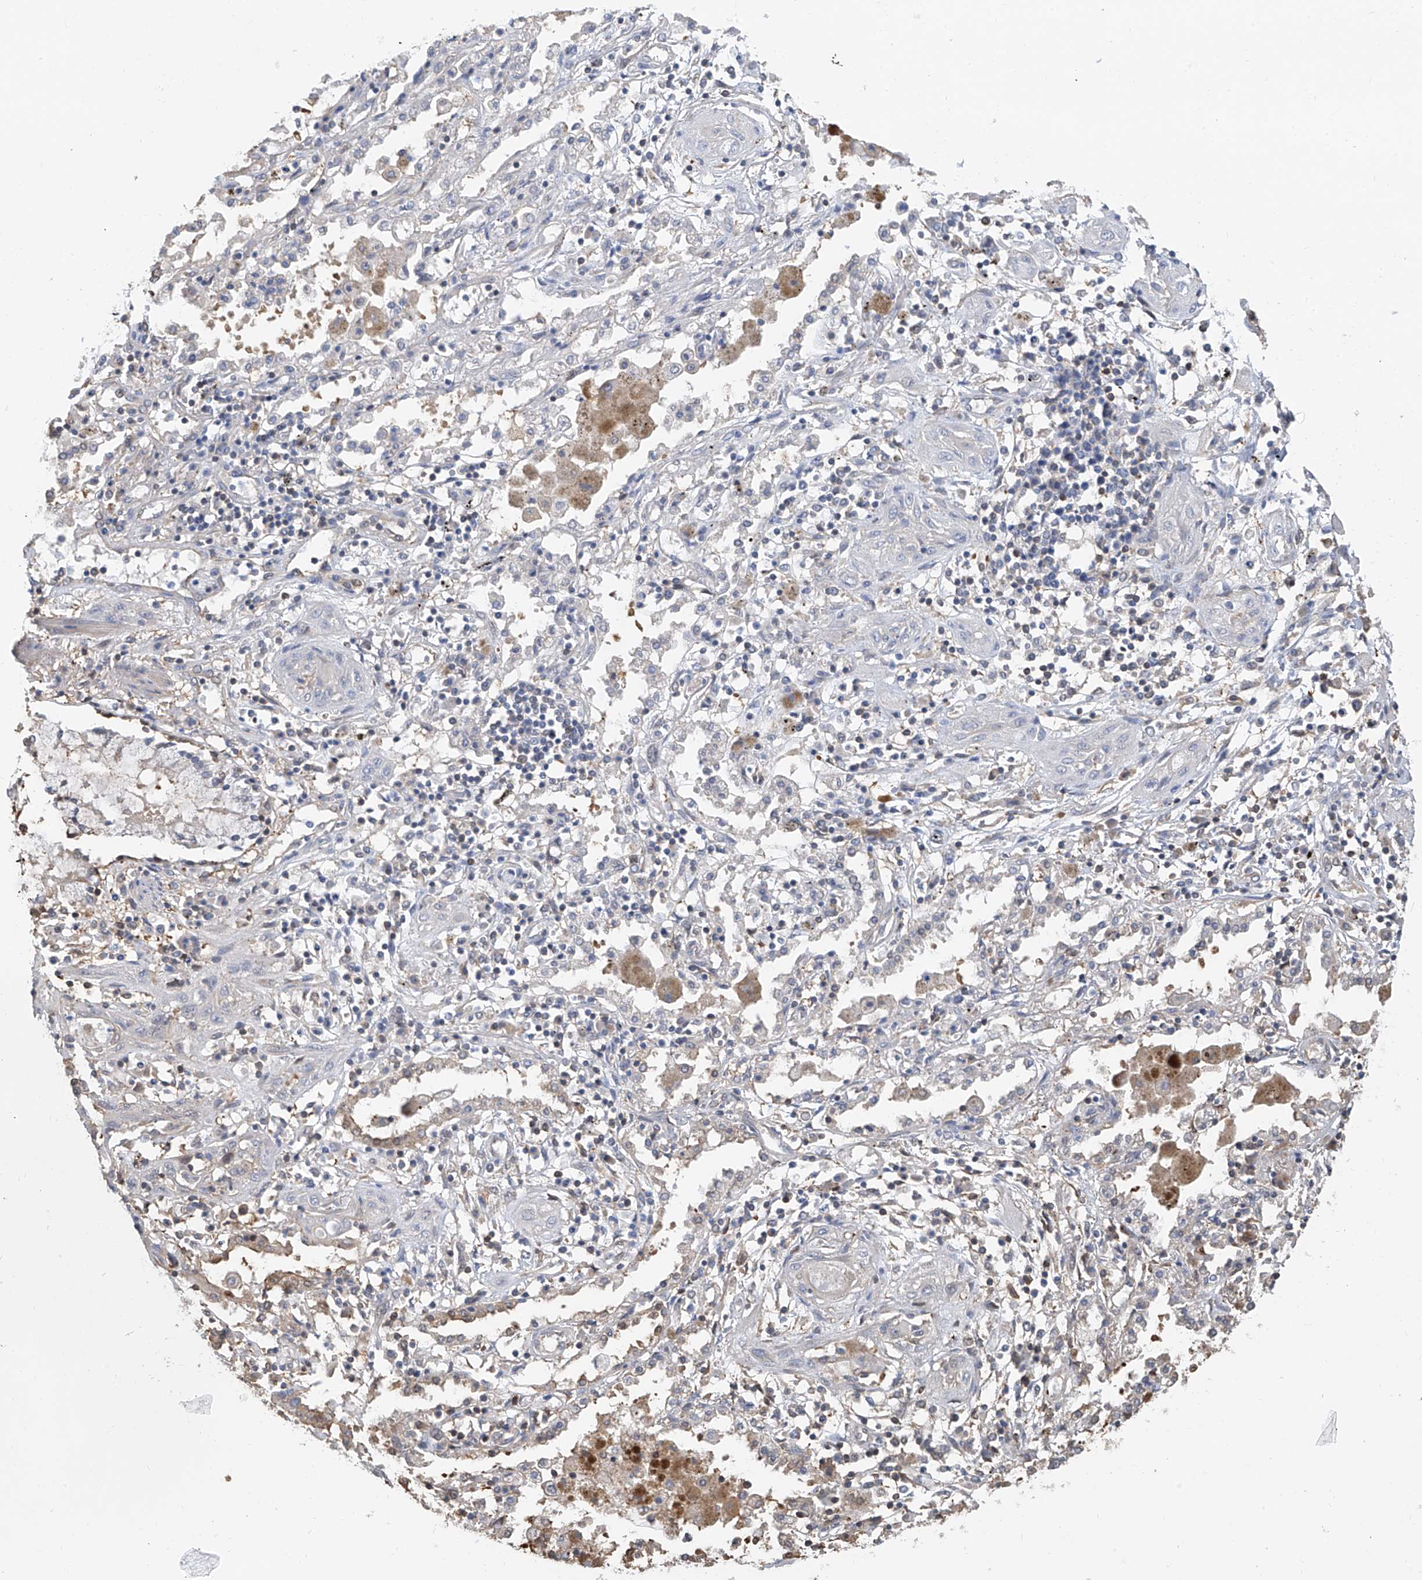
{"staining": {"intensity": "negative", "quantity": "none", "location": "none"}, "tissue": "lung cancer", "cell_type": "Tumor cells", "image_type": "cancer", "snomed": [{"axis": "morphology", "description": "Squamous cell carcinoma, NOS"}, {"axis": "topography", "description": "Lung"}], "caption": "Lung cancer stained for a protein using immunohistochemistry shows no staining tumor cells.", "gene": "PMM1", "patient": {"sex": "female", "age": 47}}